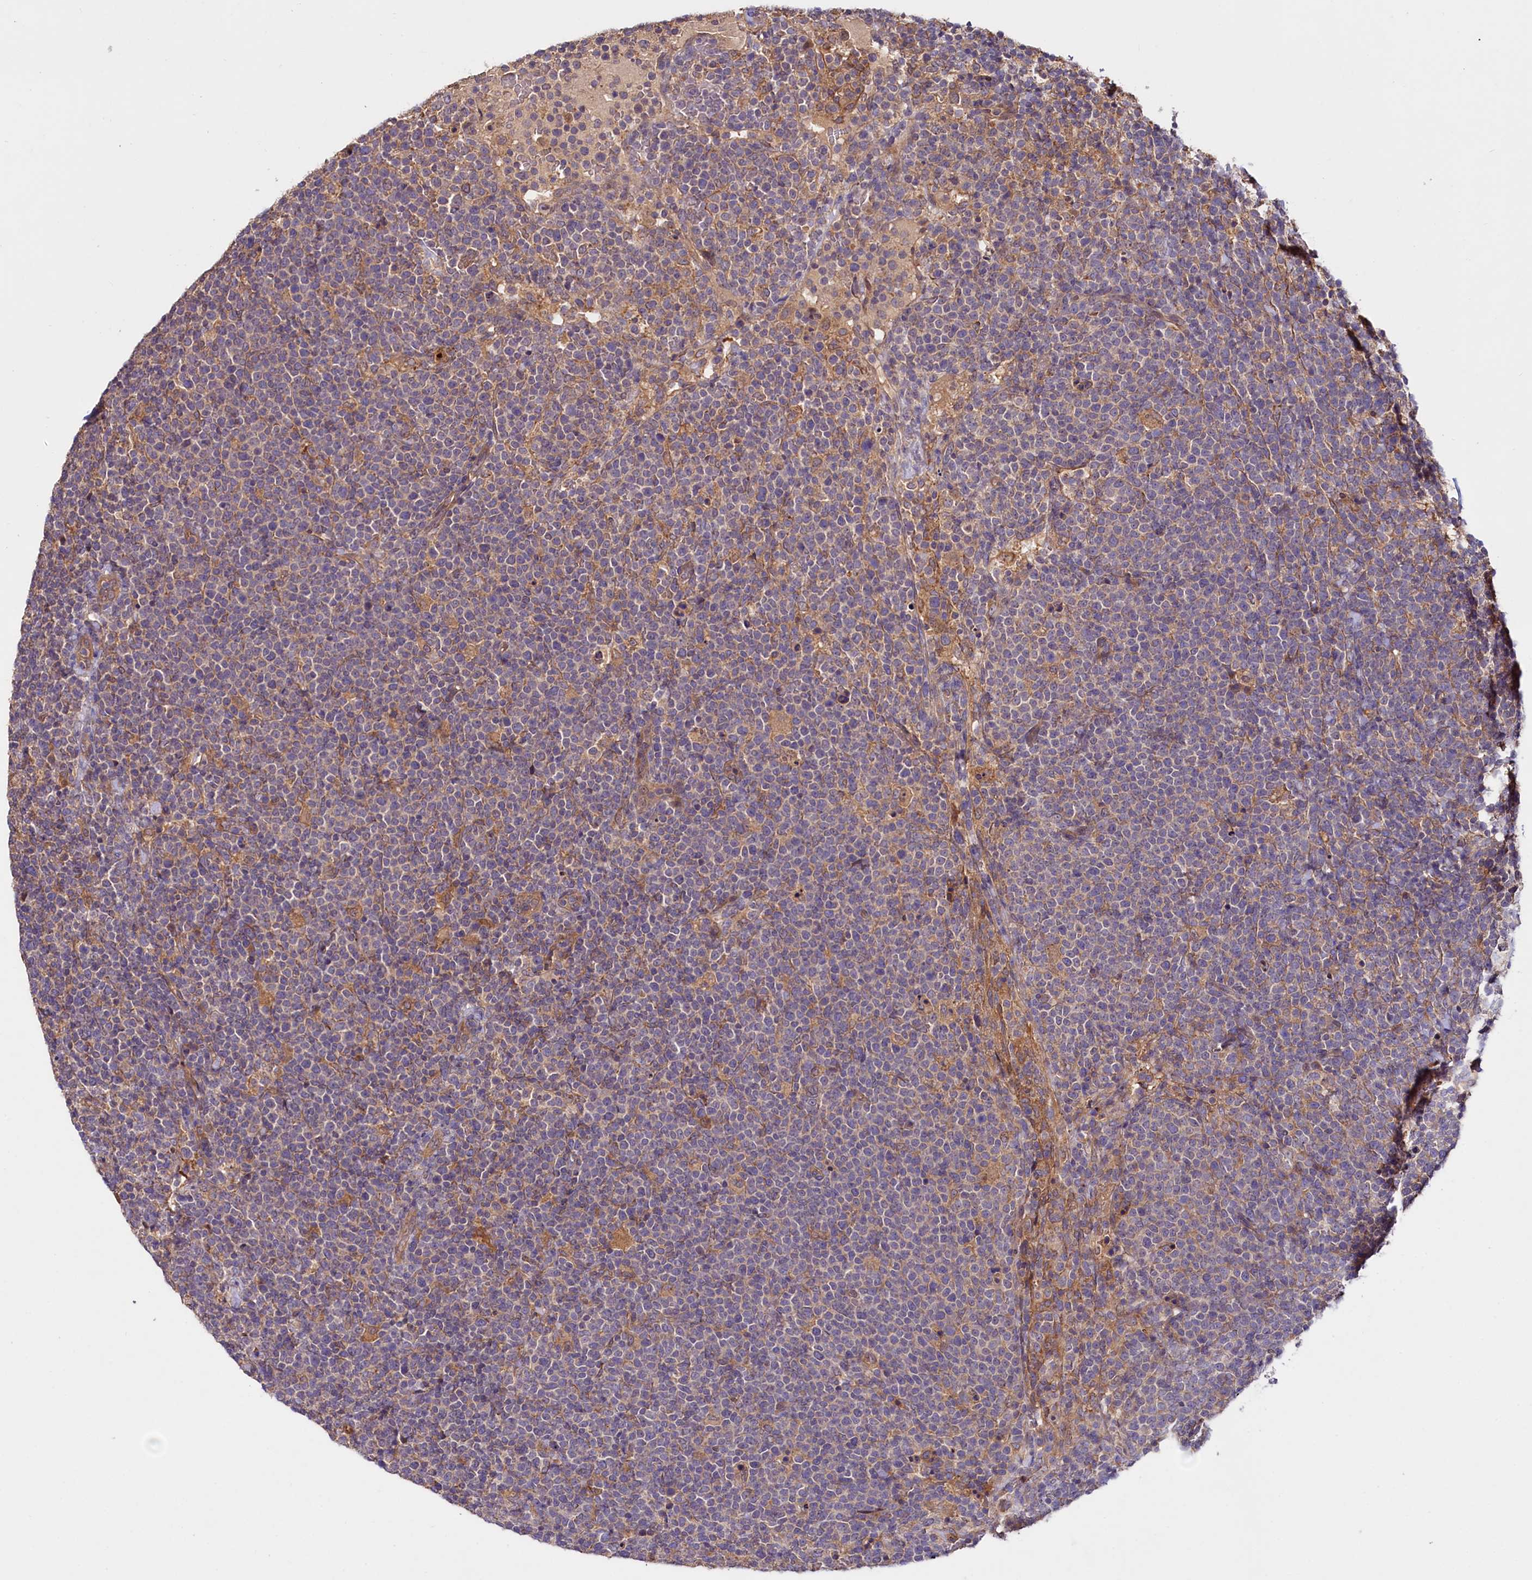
{"staining": {"intensity": "negative", "quantity": "none", "location": "none"}, "tissue": "lymphoma", "cell_type": "Tumor cells", "image_type": "cancer", "snomed": [{"axis": "morphology", "description": "Malignant lymphoma, non-Hodgkin's type, High grade"}, {"axis": "topography", "description": "Lymph node"}], "caption": "Lymphoma was stained to show a protein in brown. There is no significant expression in tumor cells.", "gene": "ETFBKMT", "patient": {"sex": "male", "age": 61}}